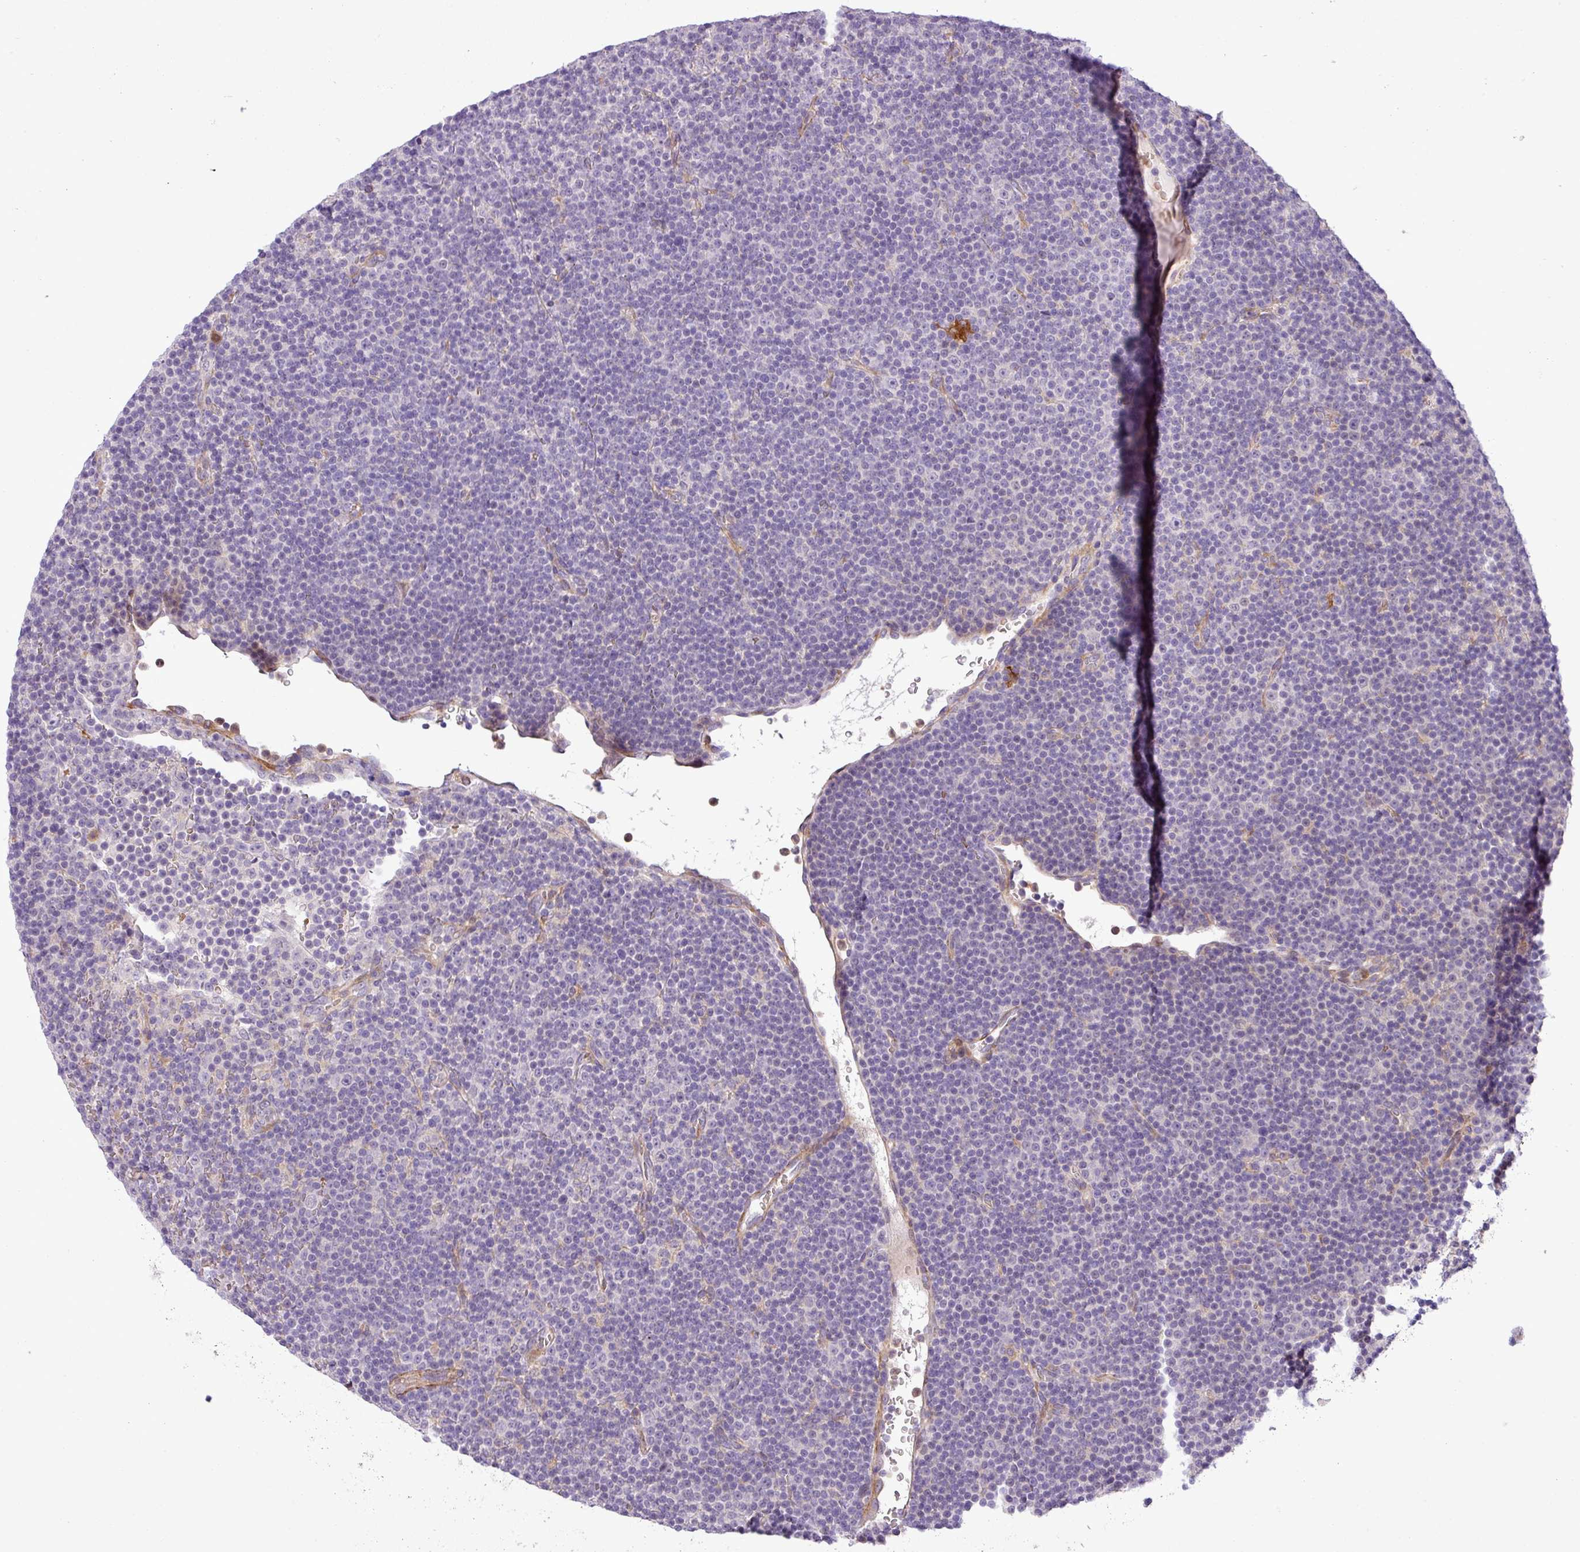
{"staining": {"intensity": "negative", "quantity": "none", "location": "none"}, "tissue": "lymphoma", "cell_type": "Tumor cells", "image_type": "cancer", "snomed": [{"axis": "morphology", "description": "Malignant lymphoma, non-Hodgkin's type, Low grade"}, {"axis": "topography", "description": "Lymph node"}], "caption": "Tumor cells show no significant protein expression in lymphoma.", "gene": "NBEAL2", "patient": {"sex": "female", "age": 67}}